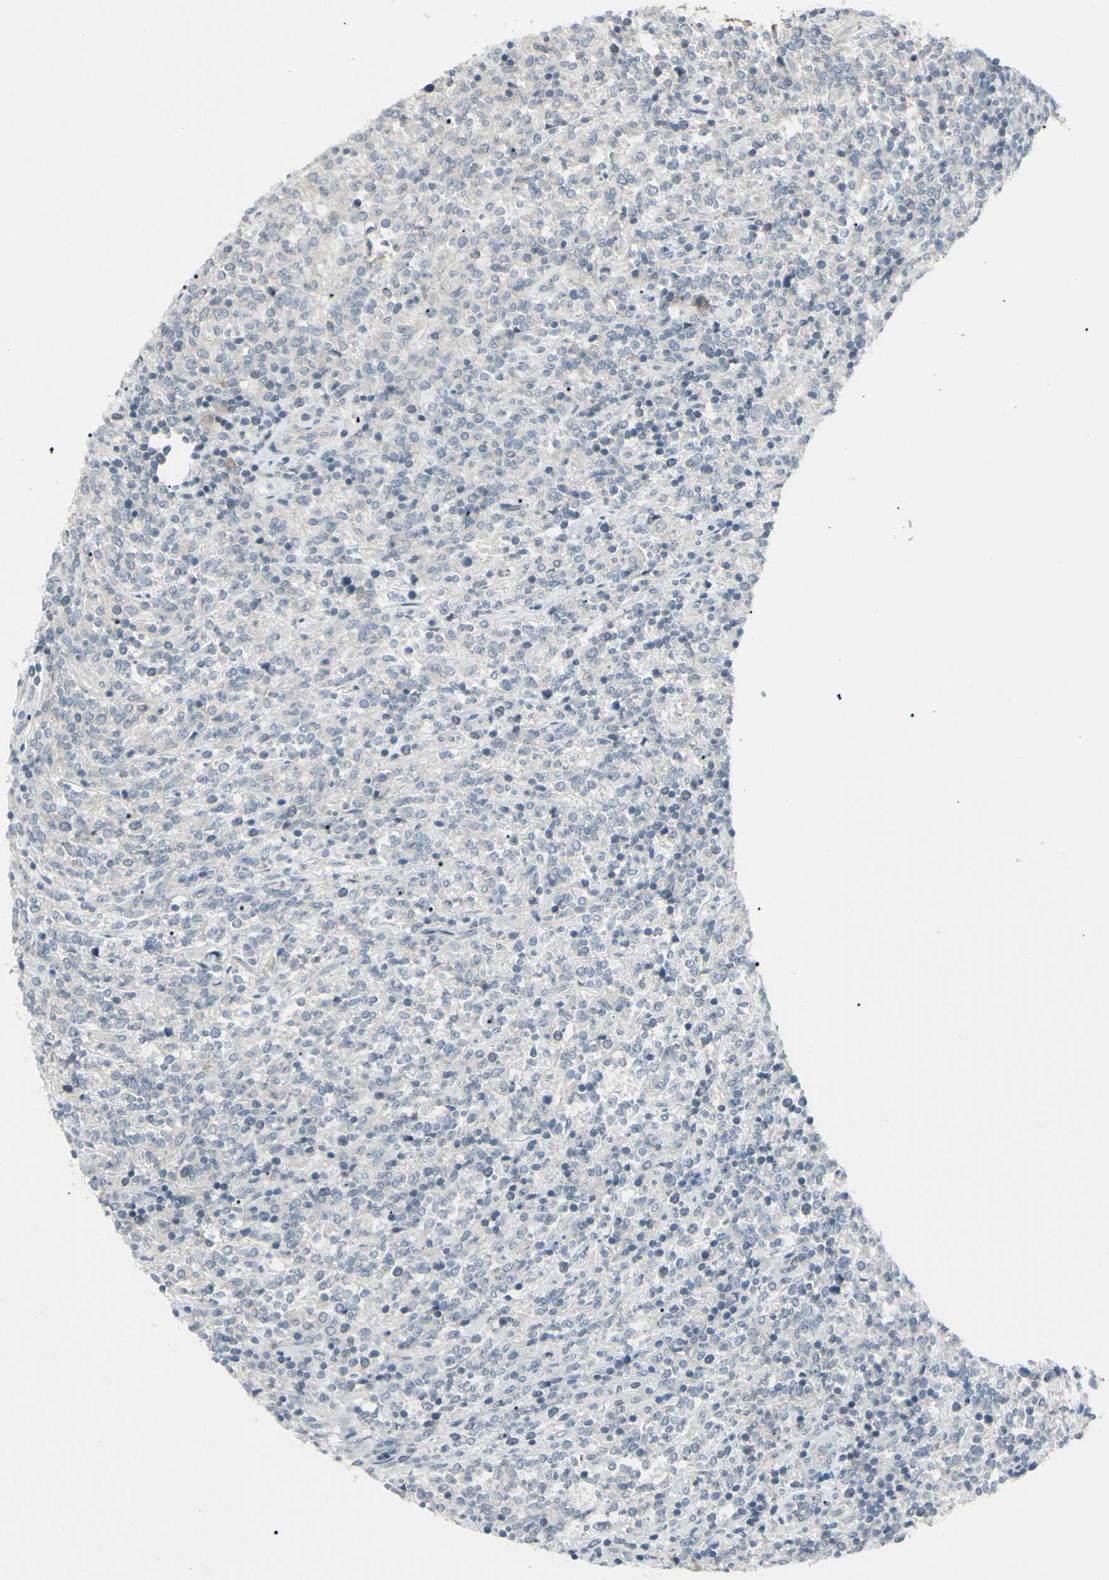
{"staining": {"intensity": "negative", "quantity": "none", "location": "none"}, "tissue": "lymphoma", "cell_type": "Tumor cells", "image_type": "cancer", "snomed": [{"axis": "morphology", "description": "Malignant lymphoma, non-Hodgkin's type, High grade"}, {"axis": "topography", "description": "Soft tissue"}], "caption": "A histopathology image of malignant lymphoma, non-Hodgkin's type (high-grade) stained for a protein demonstrates no brown staining in tumor cells. Brightfield microscopy of immunohistochemistry (IHC) stained with DAB (brown) and hematoxylin (blue), captured at high magnification.", "gene": "SH3GL2", "patient": {"sex": "male", "age": 18}}